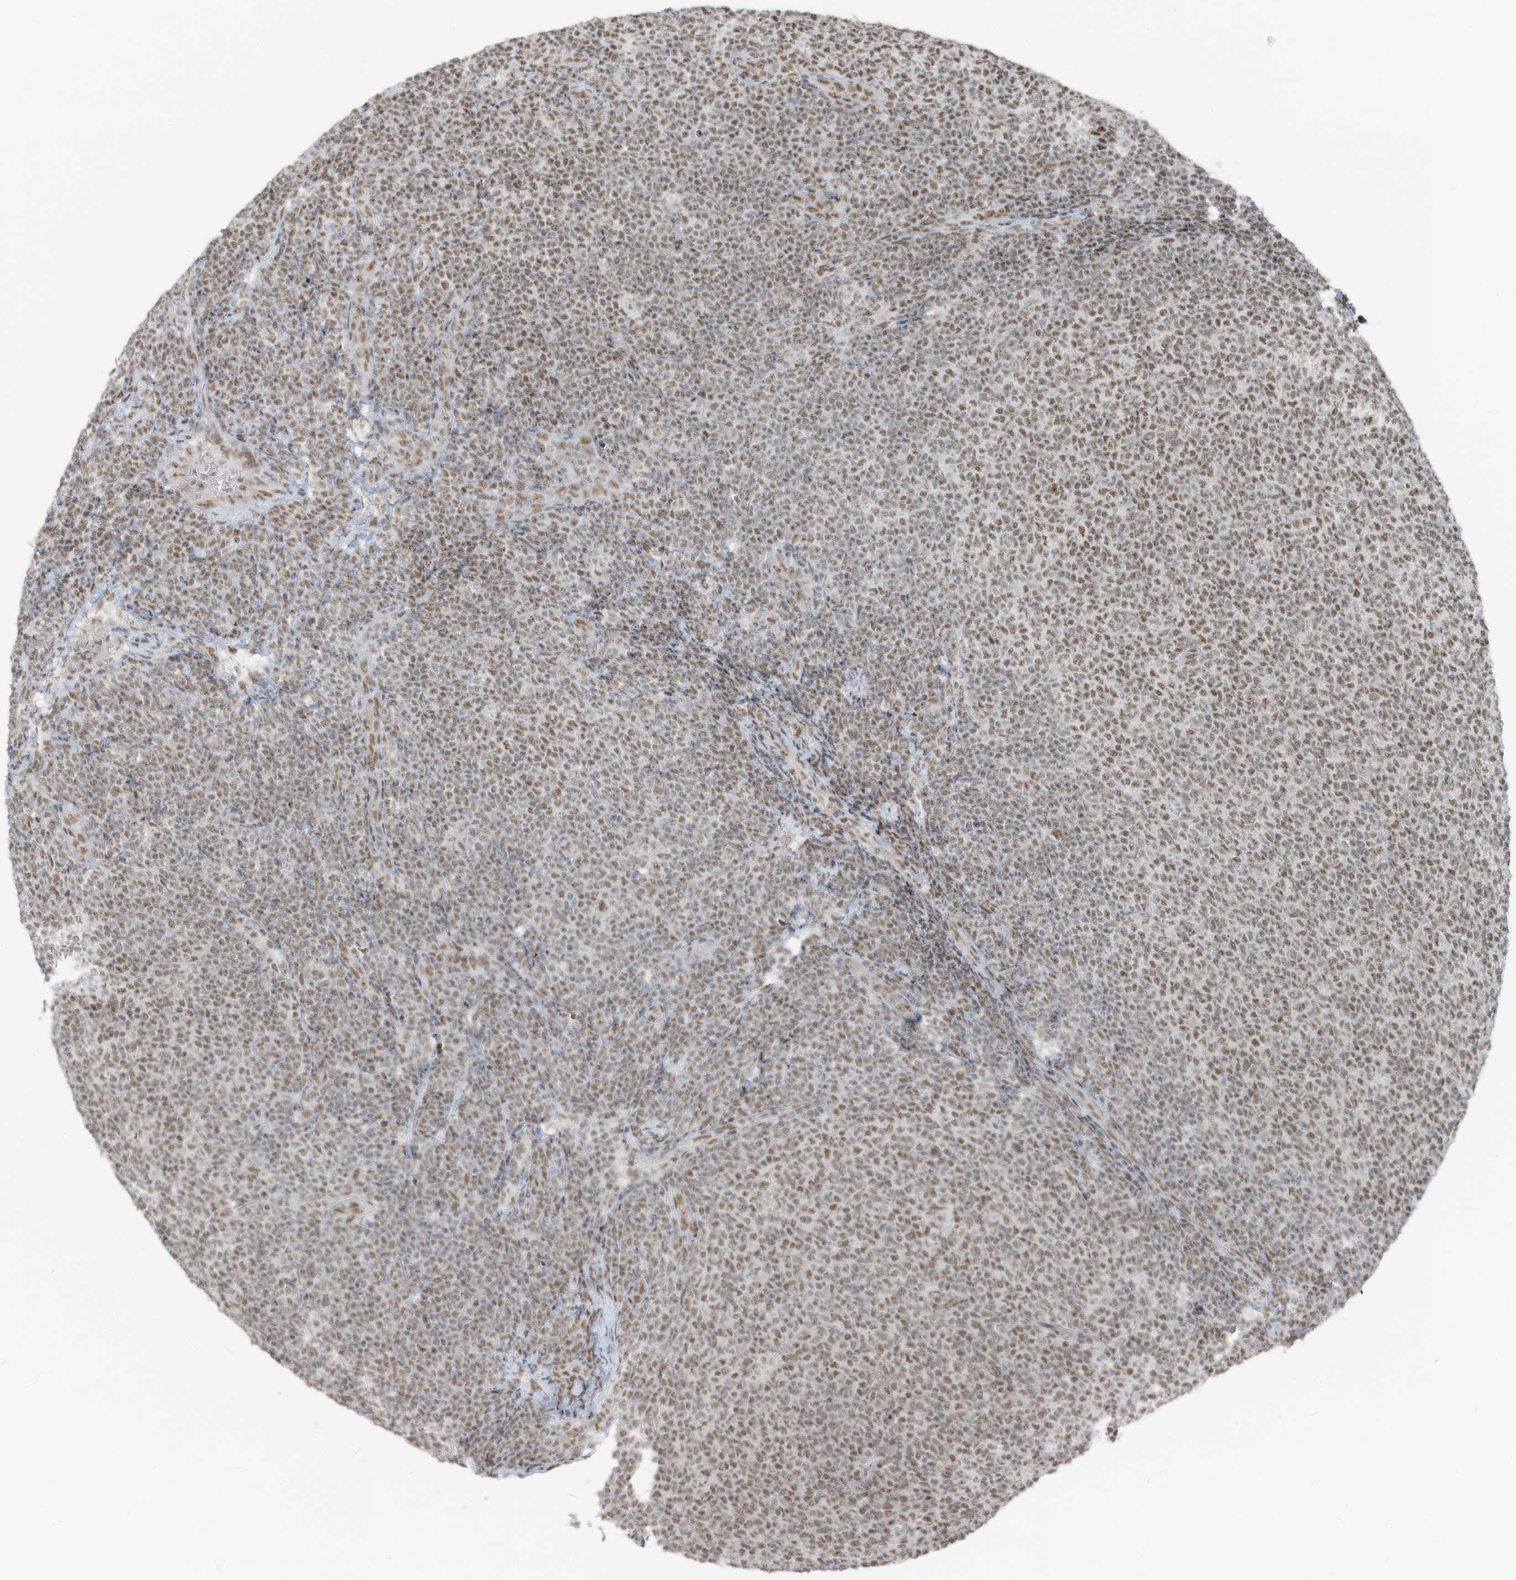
{"staining": {"intensity": "moderate", "quantity": ">75%", "location": "nuclear"}, "tissue": "lymphoma", "cell_type": "Tumor cells", "image_type": "cancer", "snomed": [{"axis": "morphology", "description": "Malignant lymphoma, non-Hodgkin's type, Low grade"}, {"axis": "topography", "description": "Lymph node"}], "caption": "Immunohistochemistry image of low-grade malignant lymphoma, non-Hodgkin's type stained for a protein (brown), which displays medium levels of moderate nuclear staining in about >75% of tumor cells.", "gene": "WRNIP1", "patient": {"sex": "male", "age": 66}}